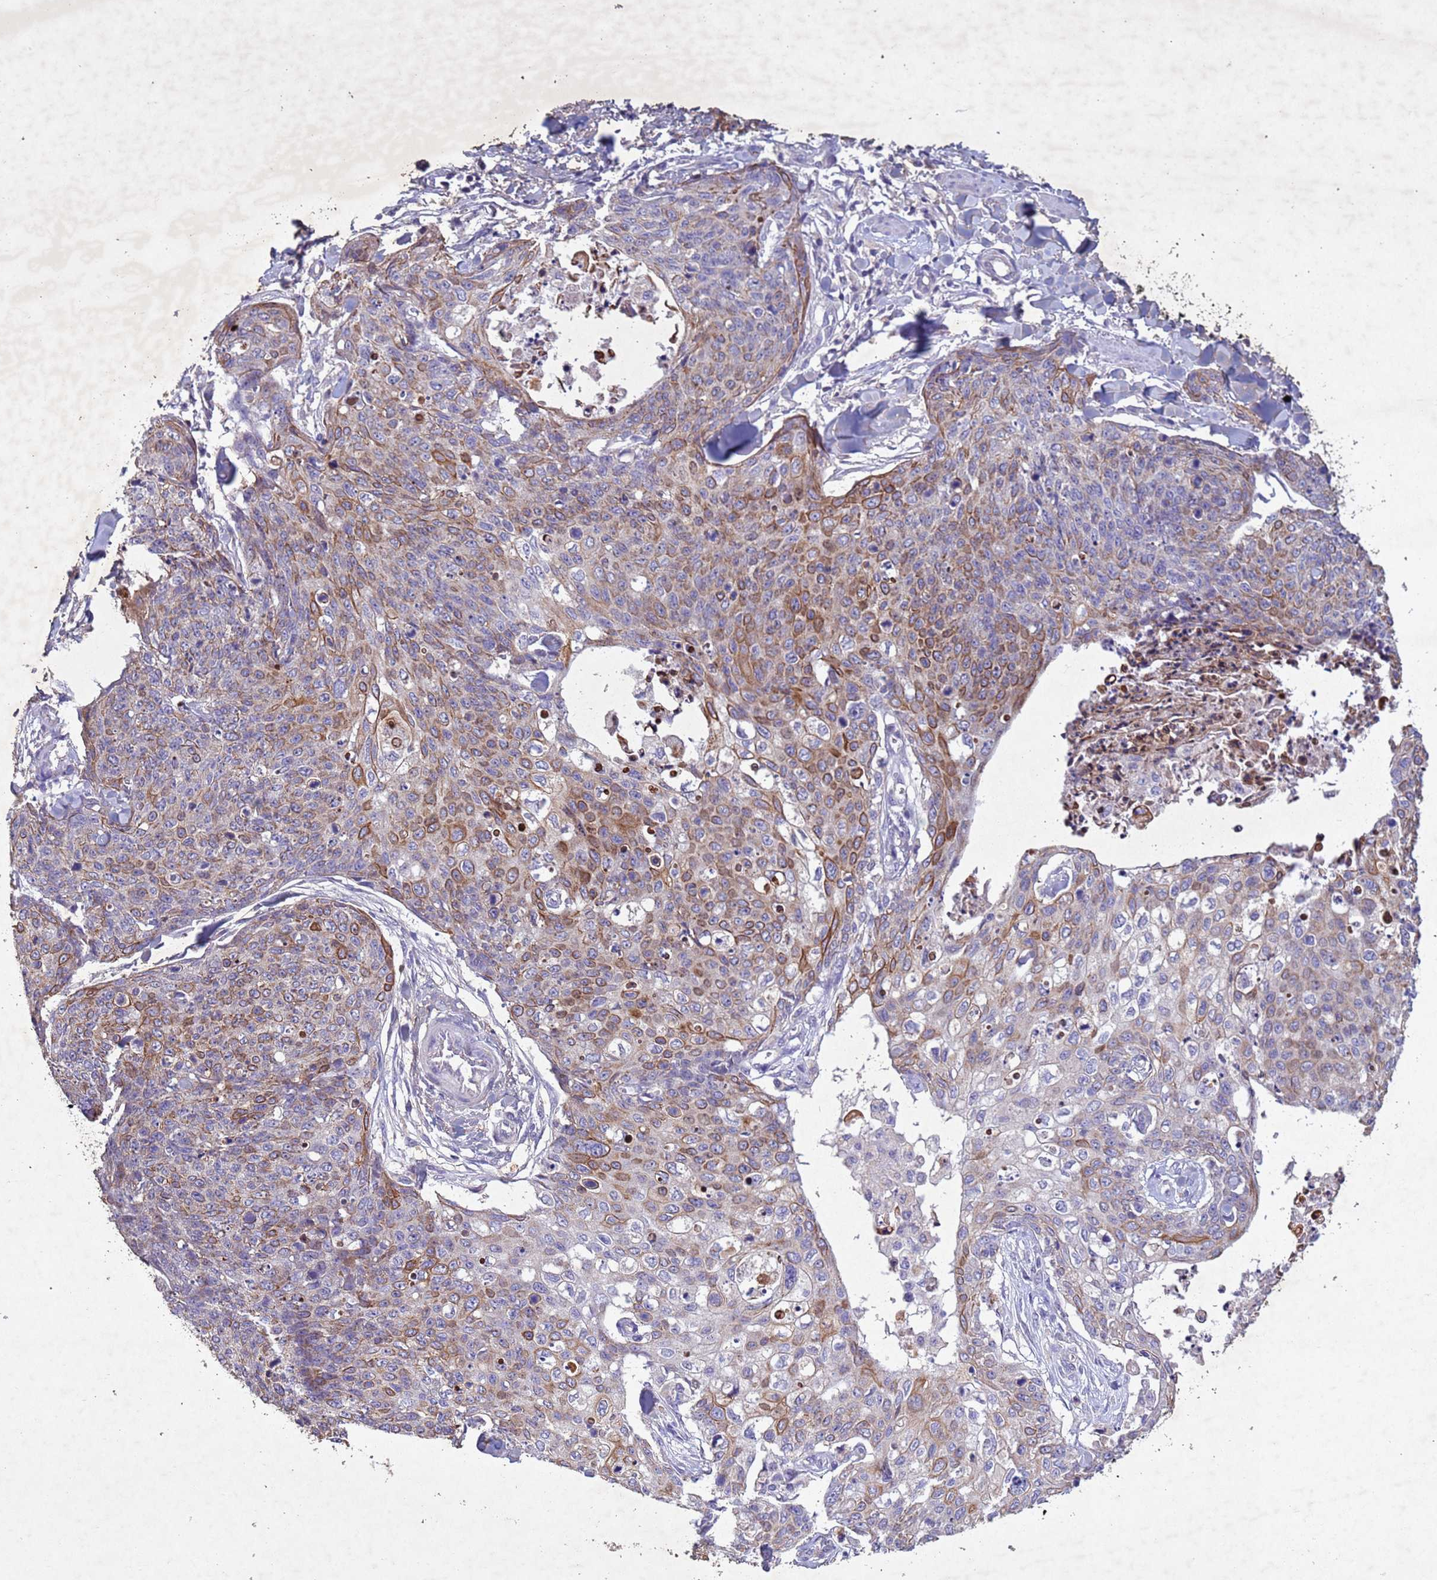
{"staining": {"intensity": "moderate", "quantity": "25%-75%", "location": "cytoplasmic/membranous"}, "tissue": "skin cancer", "cell_type": "Tumor cells", "image_type": "cancer", "snomed": [{"axis": "morphology", "description": "Squamous cell carcinoma, NOS"}, {"axis": "topography", "description": "Skin"}, {"axis": "topography", "description": "Vulva"}], "caption": "Skin cancer stained with immunohistochemistry demonstrates moderate cytoplasmic/membranous staining in about 25%-75% of tumor cells.", "gene": "NLRP11", "patient": {"sex": "female", "age": 85}}